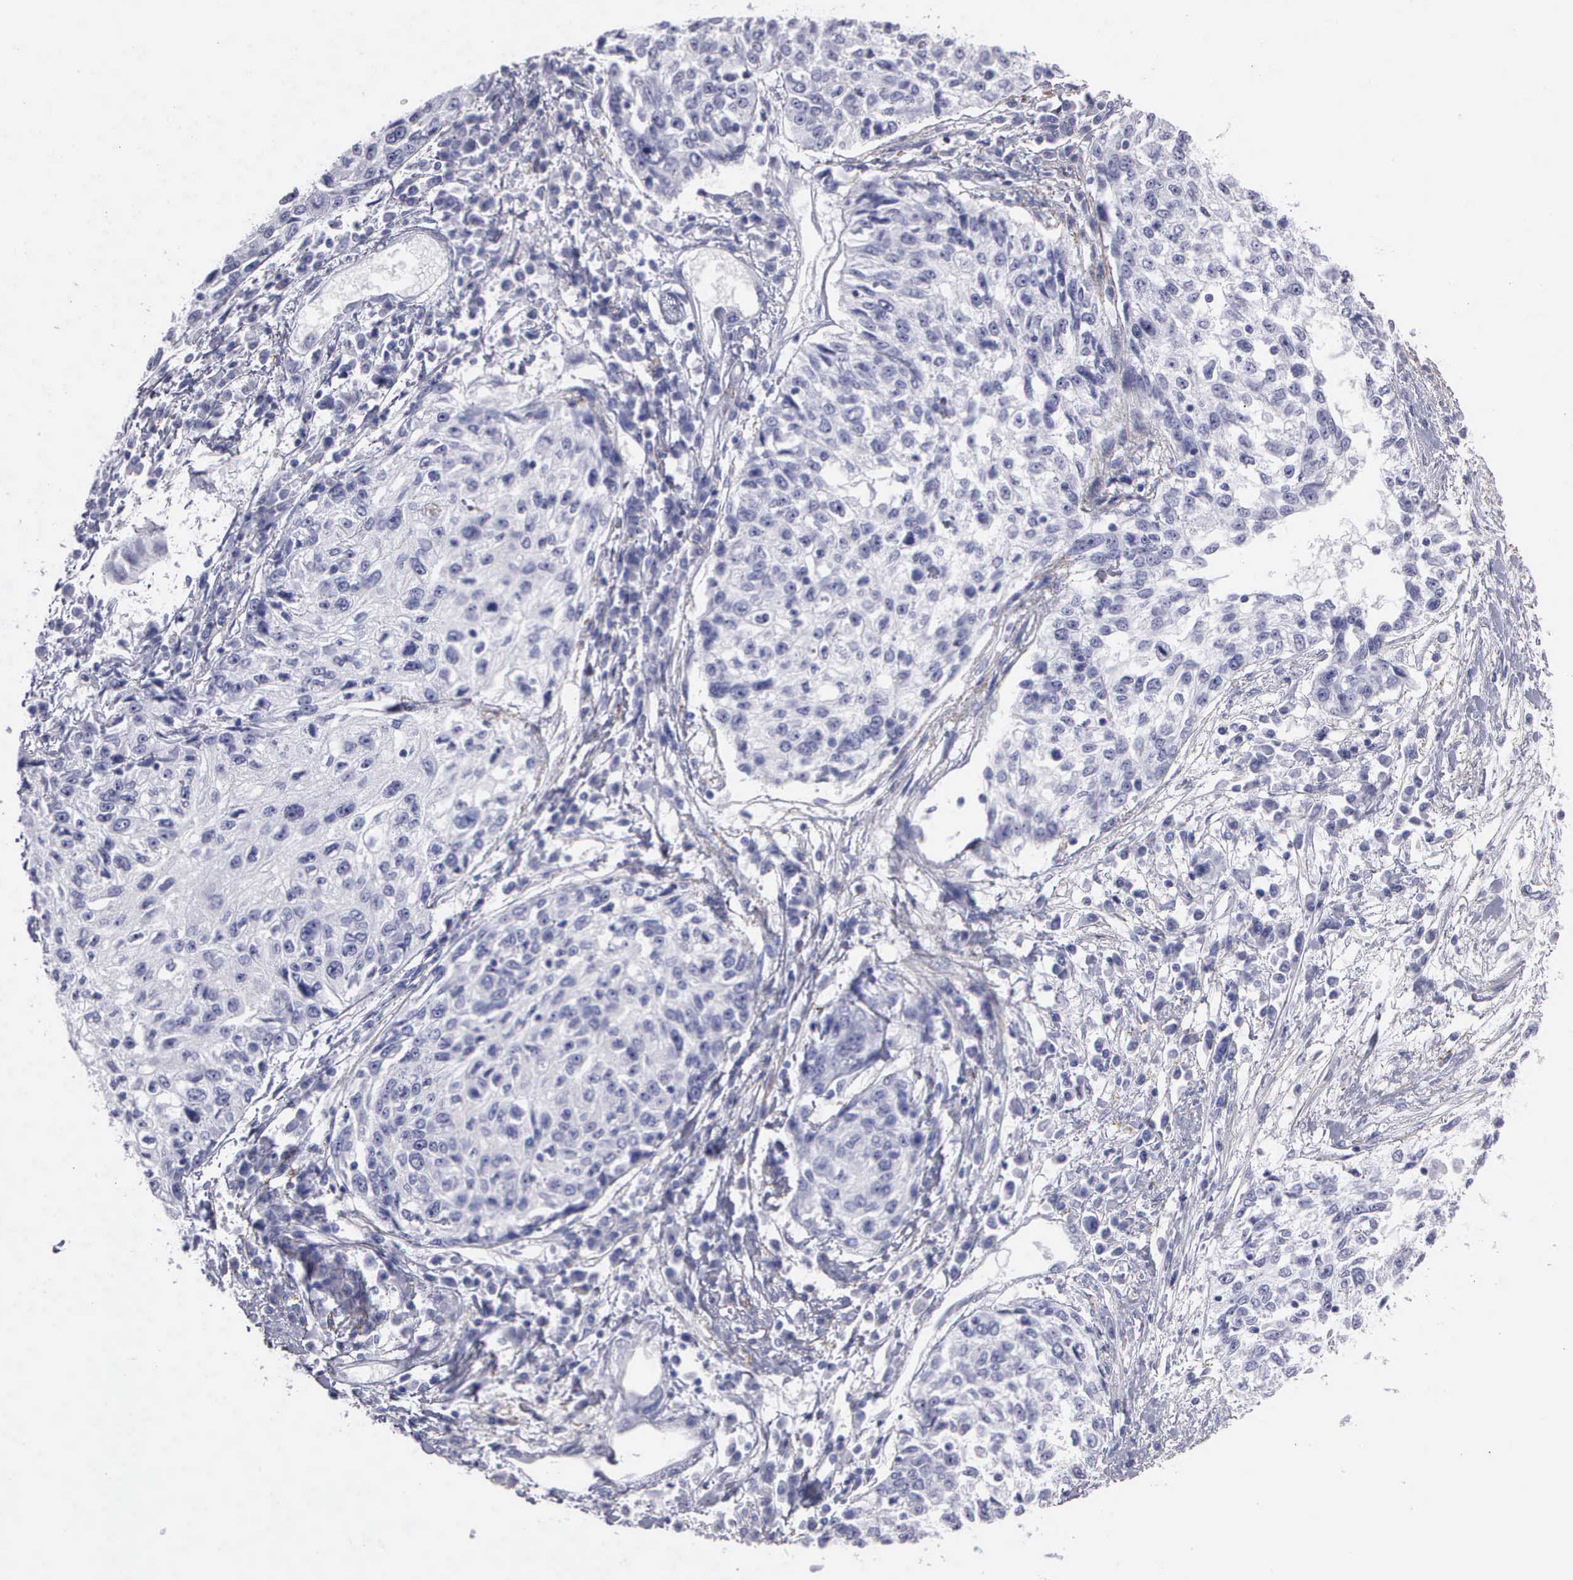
{"staining": {"intensity": "negative", "quantity": "none", "location": "none"}, "tissue": "cervical cancer", "cell_type": "Tumor cells", "image_type": "cancer", "snomed": [{"axis": "morphology", "description": "Squamous cell carcinoma, NOS"}, {"axis": "topography", "description": "Cervix"}], "caption": "Cervical cancer (squamous cell carcinoma) was stained to show a protein in brown. There is no significant positivity in tumor cells.", "gene": "FBLN5", "patient": {"sex": "female", "age": 57}}